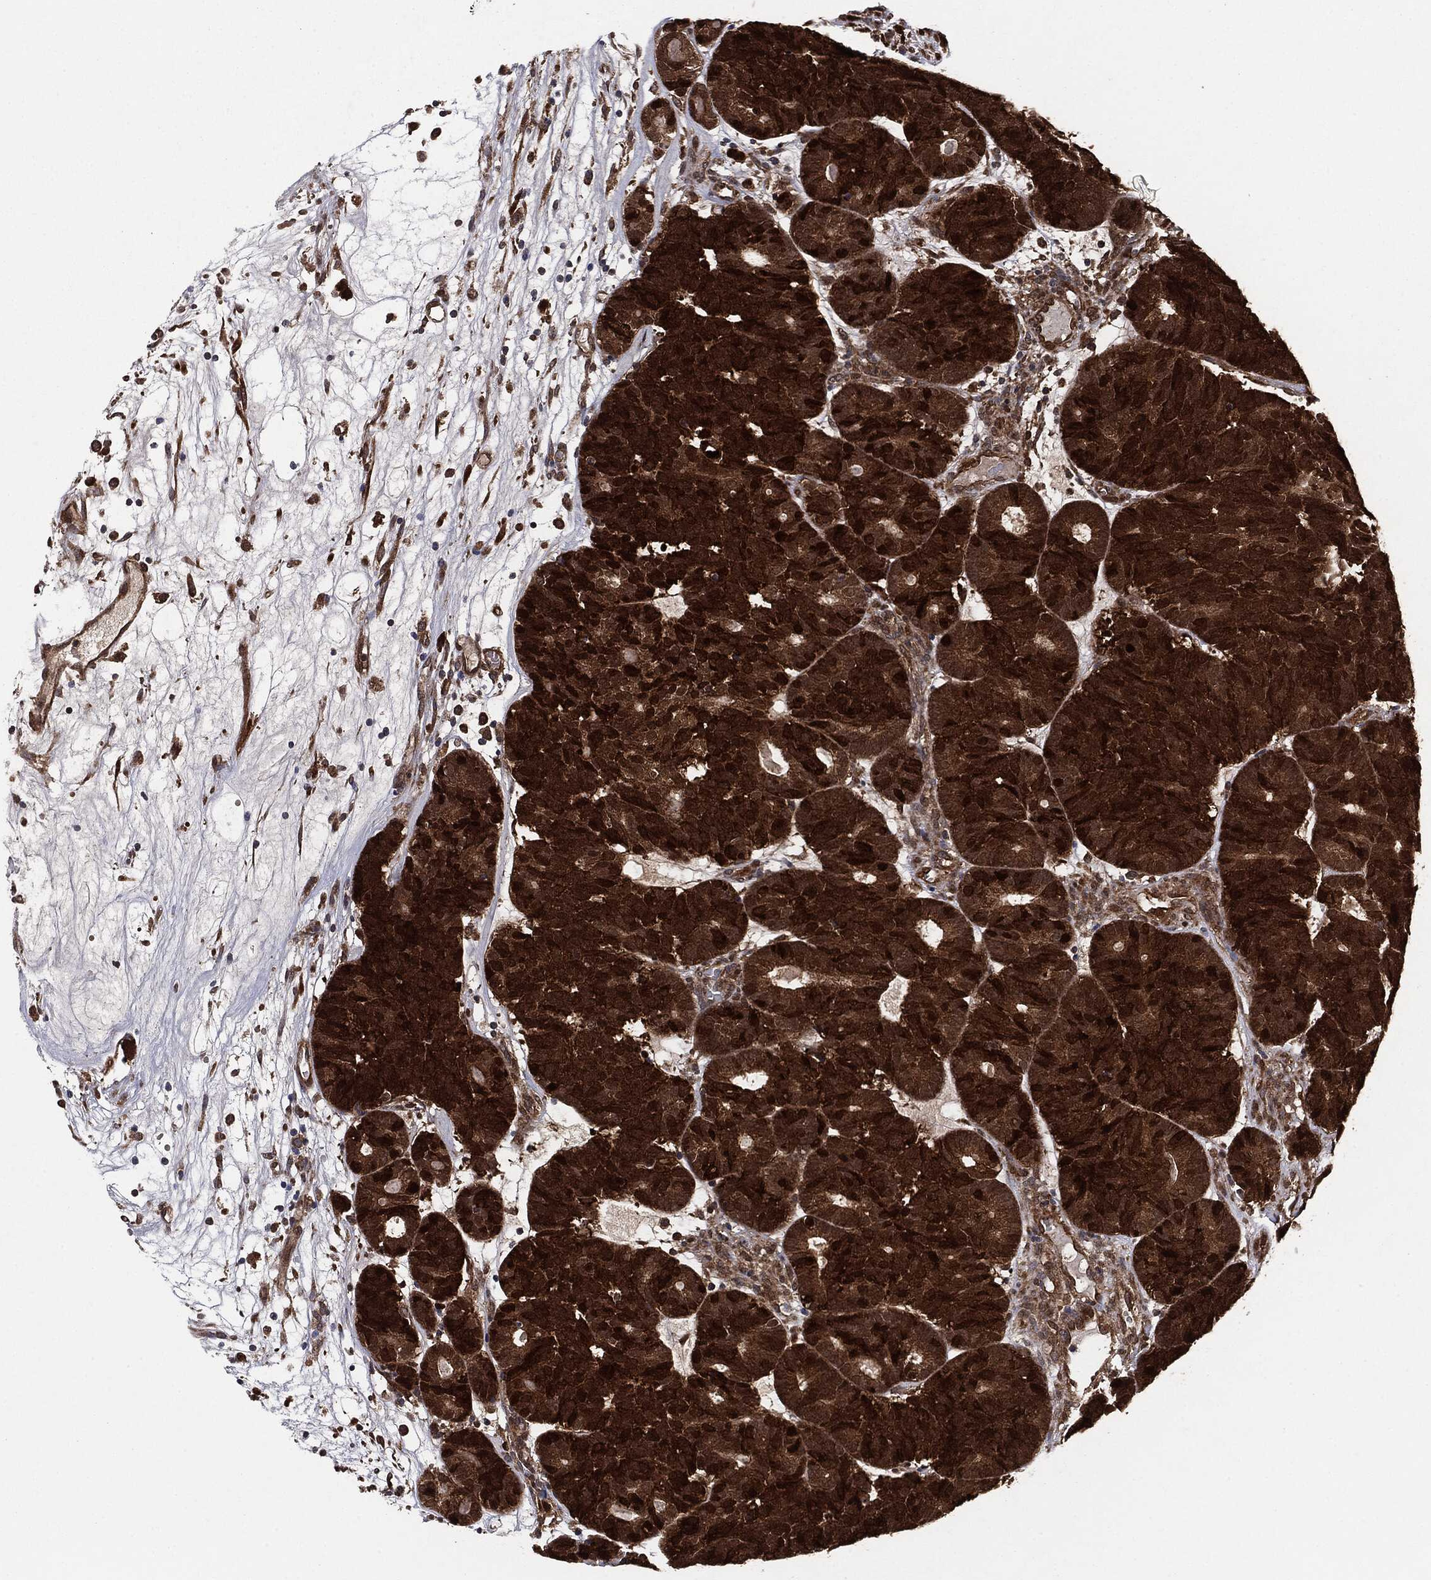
{"staining": {"intensity": "strong", "quantity": ">75%", "location": "cytoplasmic/membranous"}, "tissue": "head and neck cancer", "cell_type": "Tumor cells", "image_type": "cancer", "snomed": [{"axis": "morphology", "description": "Adenocarcinoma, NOS"}, {"axis": "topography", "description": "Head-Neck"}], "caption": "Head and neck cancer stained with immunohistochemistry (IHC) displays strong cytoplasmic/membranous staining in about >75% of tumor cells.", "gene": "NME1", "patient": {"sex": "female", "age": 81}}